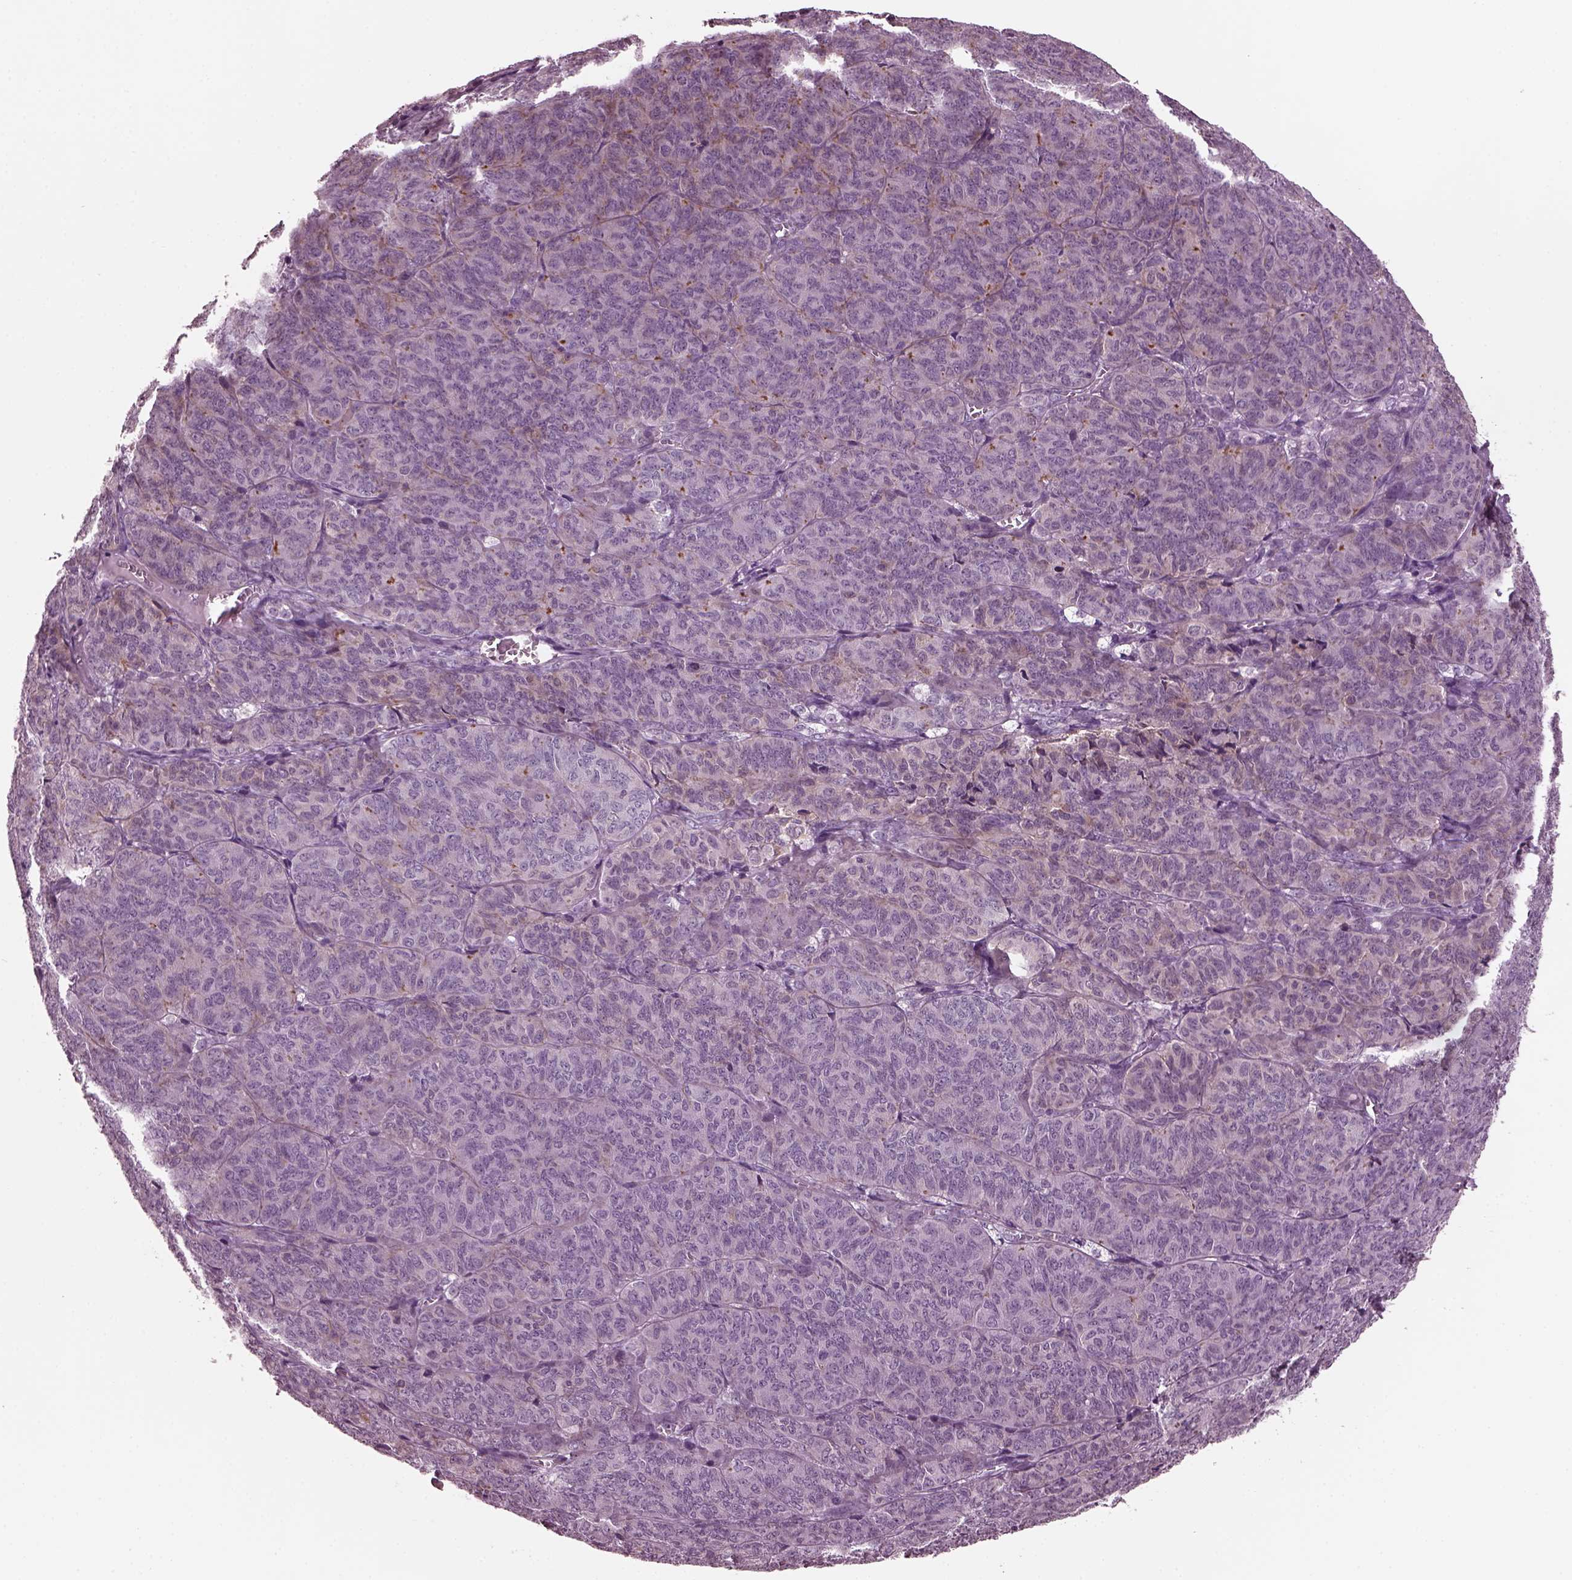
{"staining": {"intensity": "weak", "quantity": "25%-75%", "location": "cytoplasmic/membranous"}, "tissue": "ovarian cancer", "cell_type": "Tumor cells", "image_type": "cancer", "snomed": [{"axis": "morphology", "description": "Carcinoma, endometroid"}, {"axis": "topography", "description": "Ovary"}], "caption": "DAB immunohistochemical staining of human endometroid carcinoma (ovarian) demonstrates weak cytoplasmic/membranous protein expression in approximately 25%-75% of tumor cells.", "gene": "GDF11", "patient": {"sex": "female", "age": 80}}